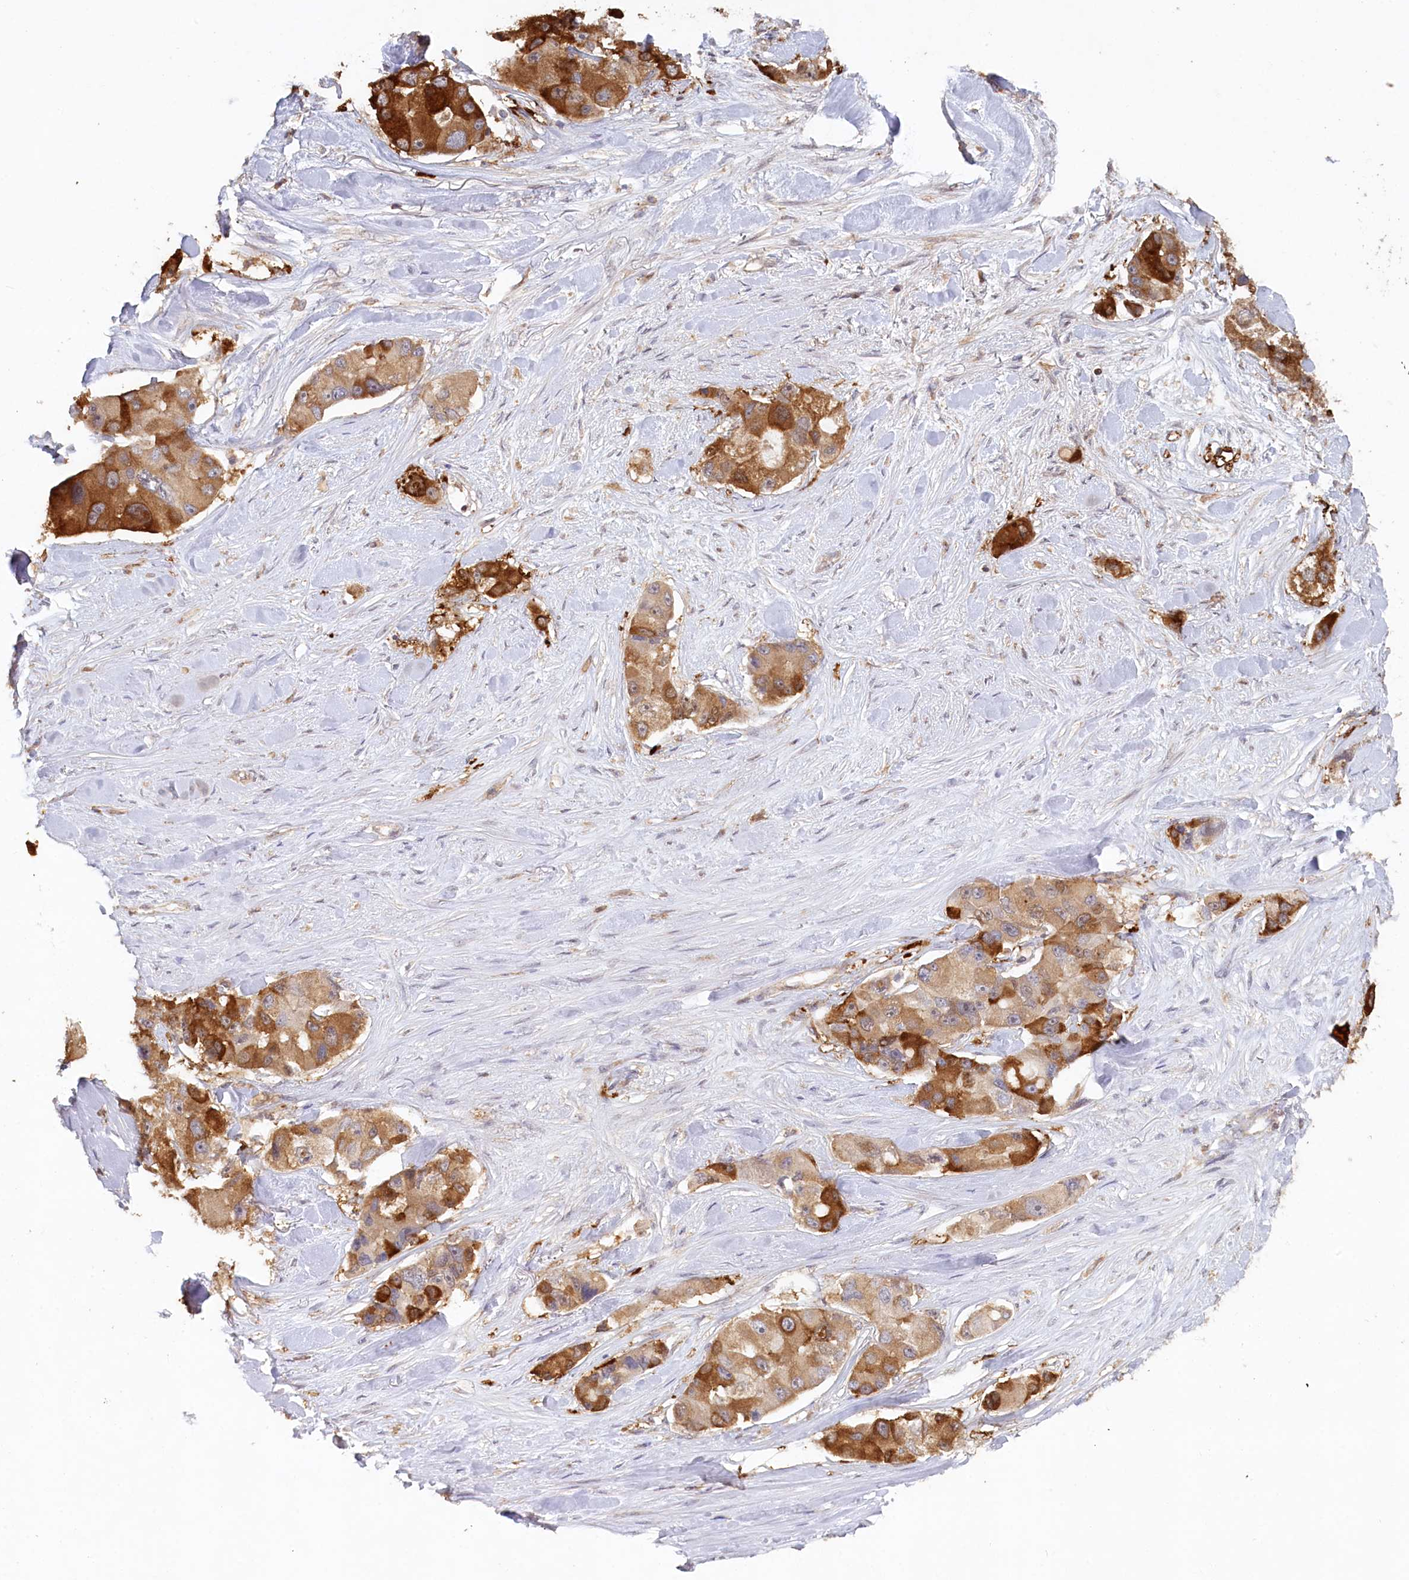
{"staining": {"intensity": "strong", "quantity": "25%-75%", "location": "cytoplasmic/membranous"}, "tissue": "lung cancer", "cell_type": "Tumor cells", "image_type": "cancer", "snomed": [{"axis": "morphology", "description": "Adenocarcinoma, NOS"}, {"axis": "topography", "description": "Lung"}], "caption": "Human lung cancer stained with a brown dye reveals strong cytoplasmic/membranous positive staining in about 25%-75% of tumor cells.", "gene": "HAL", "patient": {"sex": "female", "age": 54}}